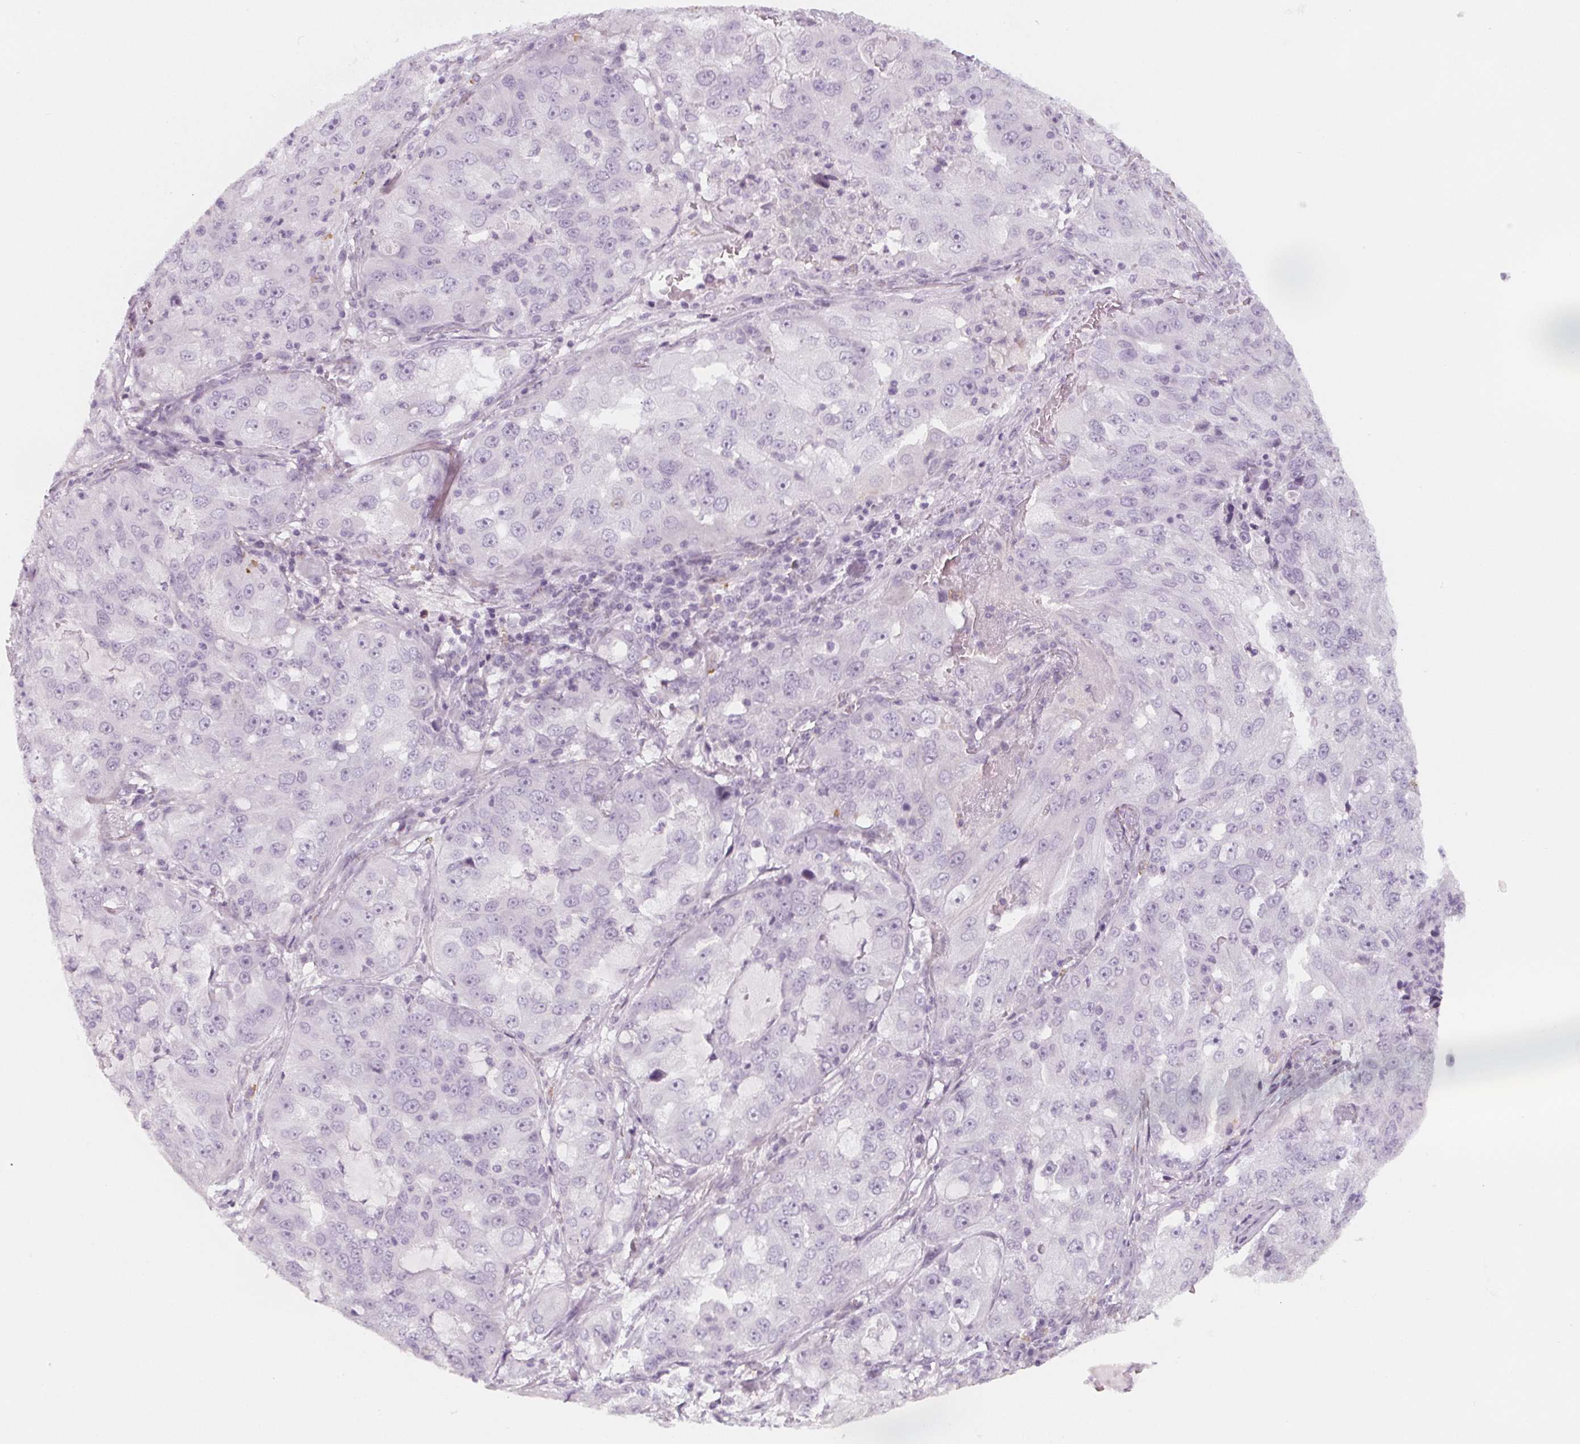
{"staining": {"intensity": "negative", "quantity": "none", "location": "none"}, "tissue": "lung cancer", "cell_type": "Tumor cells", "image_type": "cancer", "snomed": [{"axis": "morphology", "description": "Adenocarcinoma, NOS"}, {"axis": "topography", "description": "Lung"}], "caption": "High magnification brightfield microscopy of adenocarcinoma (lung) stained with DAB (3,3'-diaminobenzidine) (brown) and counterstained with hematoxylin (blue): tumor cells show no significant expression.", "gene": "MAP1A", "patient": {"sex": "female", "age": 61}}